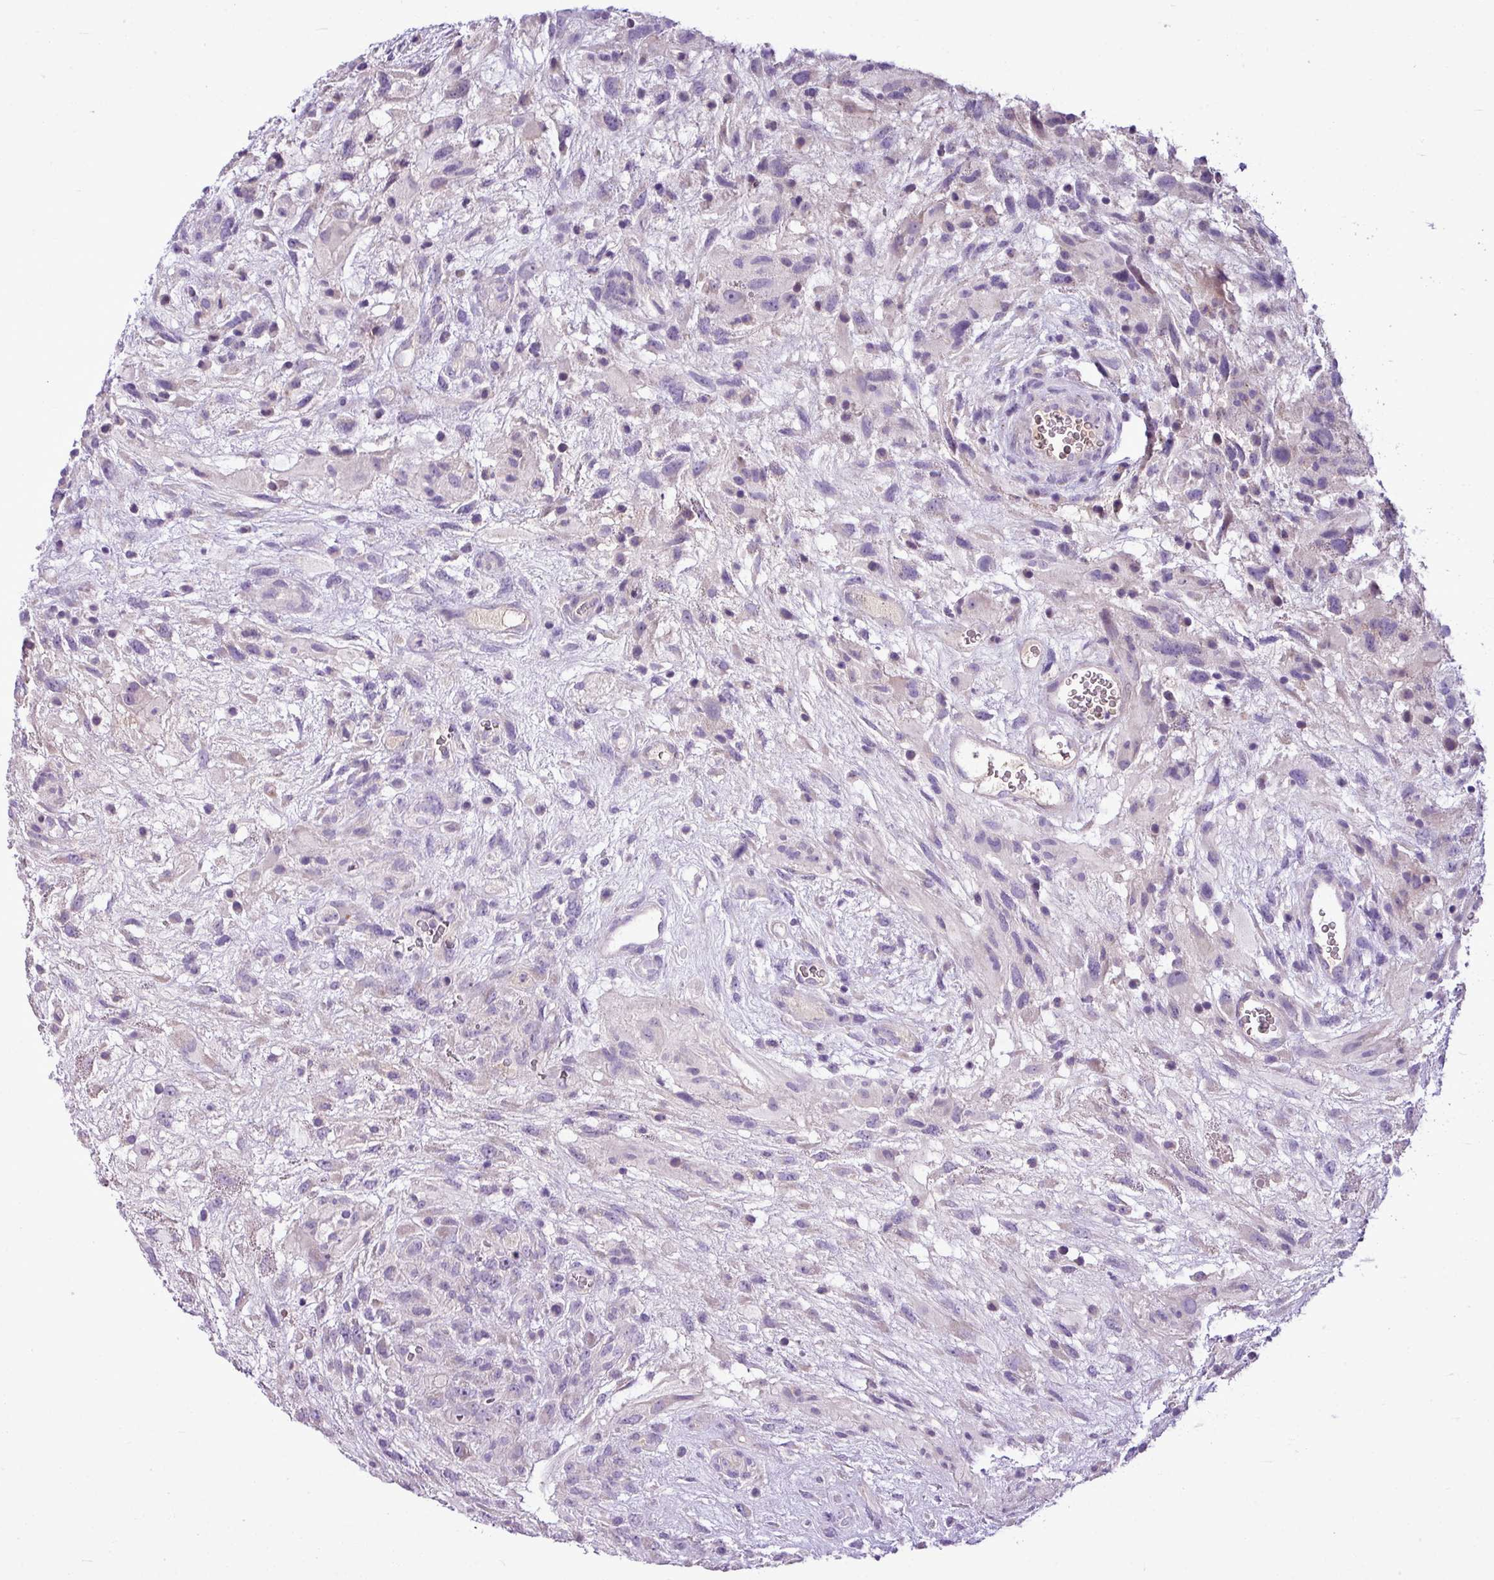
{"staining": {"intensity": "negative", "quantity": "none", "location": "none"}, "tissue": "glioma", "cell_type": "Tumor cells", "image_type": "cancer", "snomed": [{"axis": "morphology", "description": "Glioma, malignant, High grade"}, {"axis": "topography", "description": "Brain"}], "caption": "Malignant glioma (high-grade) was stained to show a protein in brown. There is no significant staining in tumor cells. Nuclei are stained in blue.", "gene": "IL17A", "patient": {"sex": "male", "age": 61}}